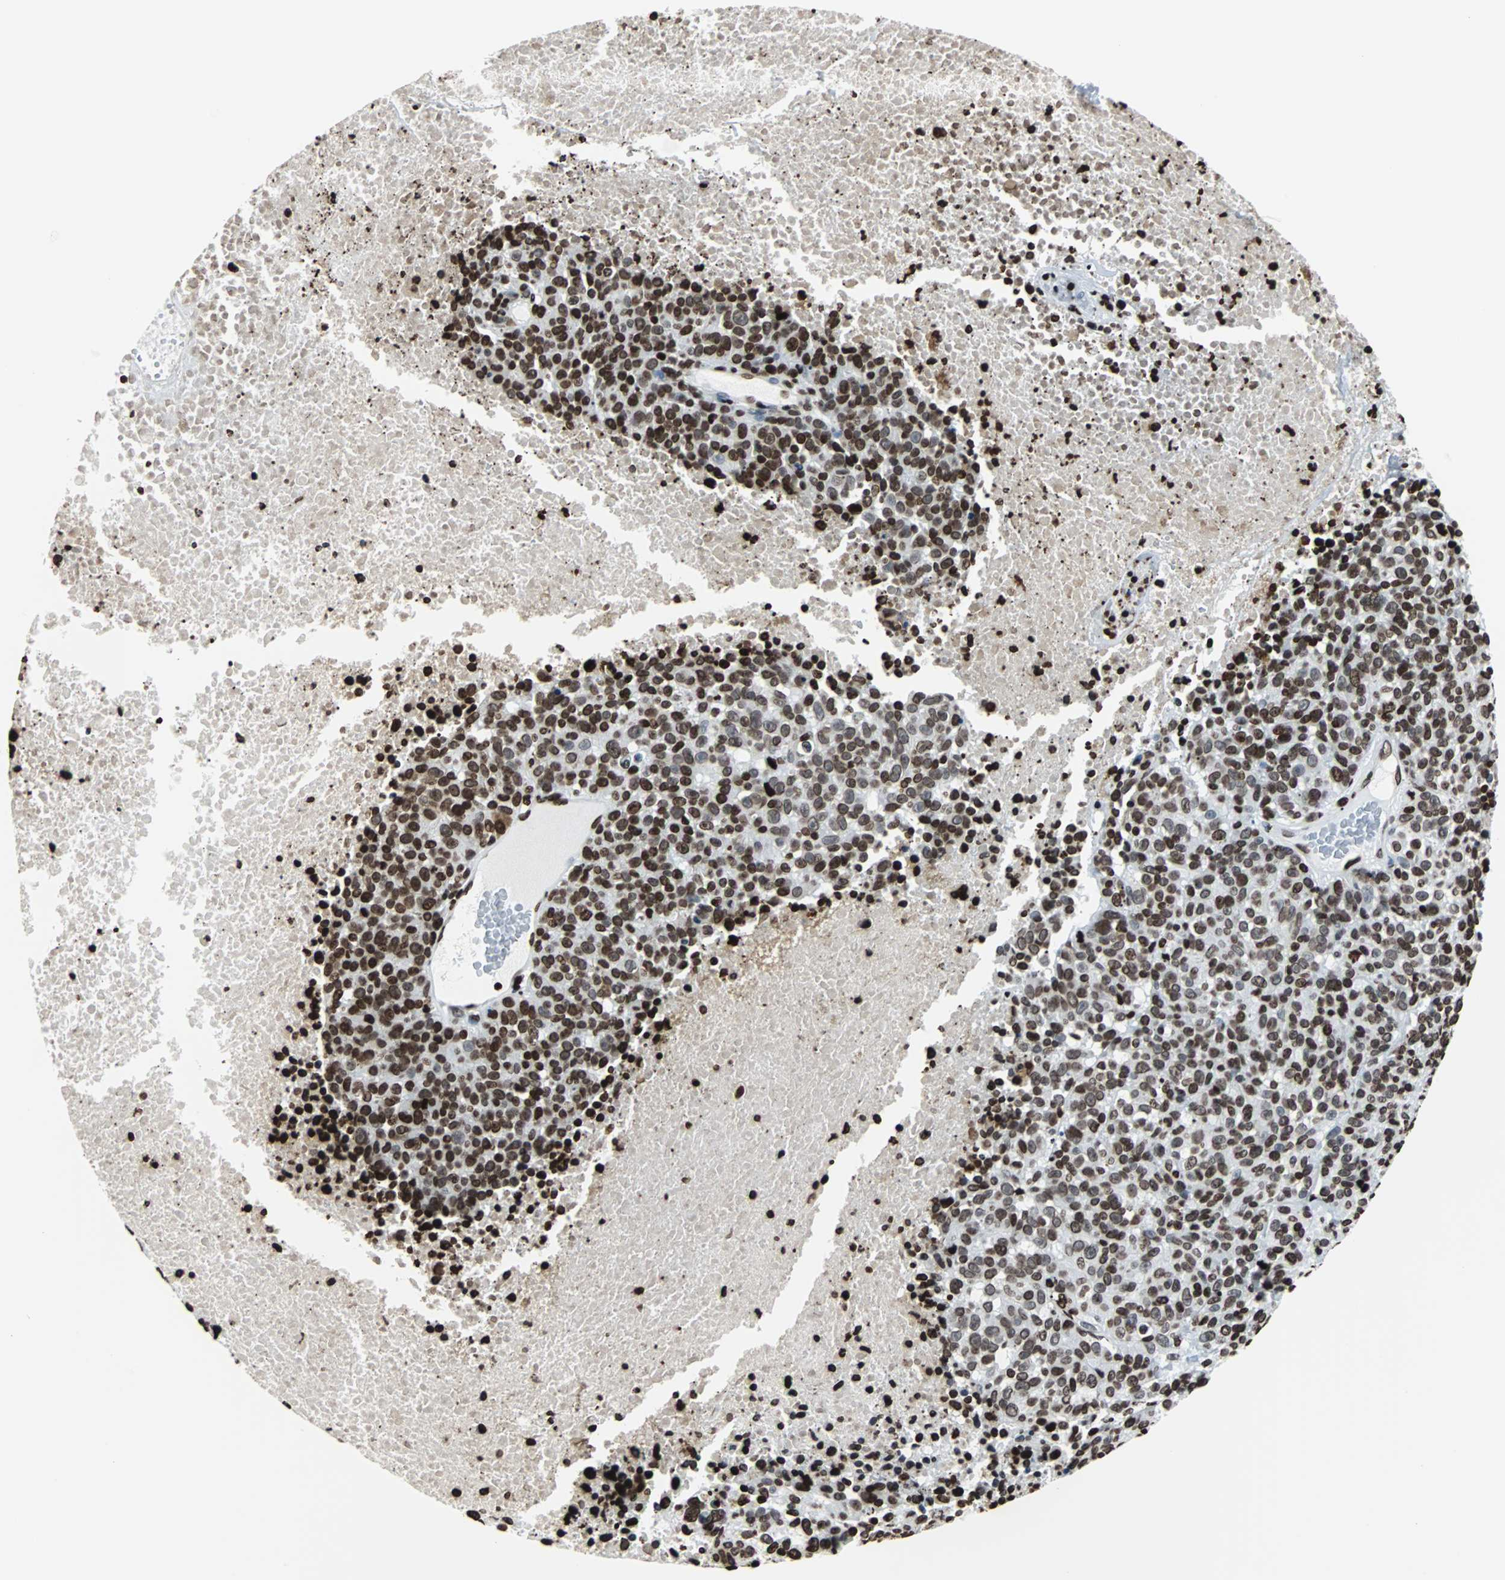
{"staining": {"intensity": "strong", "quantity": ">75%", "location": "nuclear"}, "tissue": "melanoma", "cell_type": "Tumor cells", "image_type": "cancer", "snomed": [{"axis": "morphology", "description": "Malignant melanoma, Metastatic site"}, {"axis": "topography", "description": "Cerebral cortex"}], "caption": "Tumor cells display high levels of strong nuclear expression in approximately >75% of cells in malignant melanoma (metastatic site).", "gene": "H2BC18", "patient": {"sex": "female", "age": 52}}